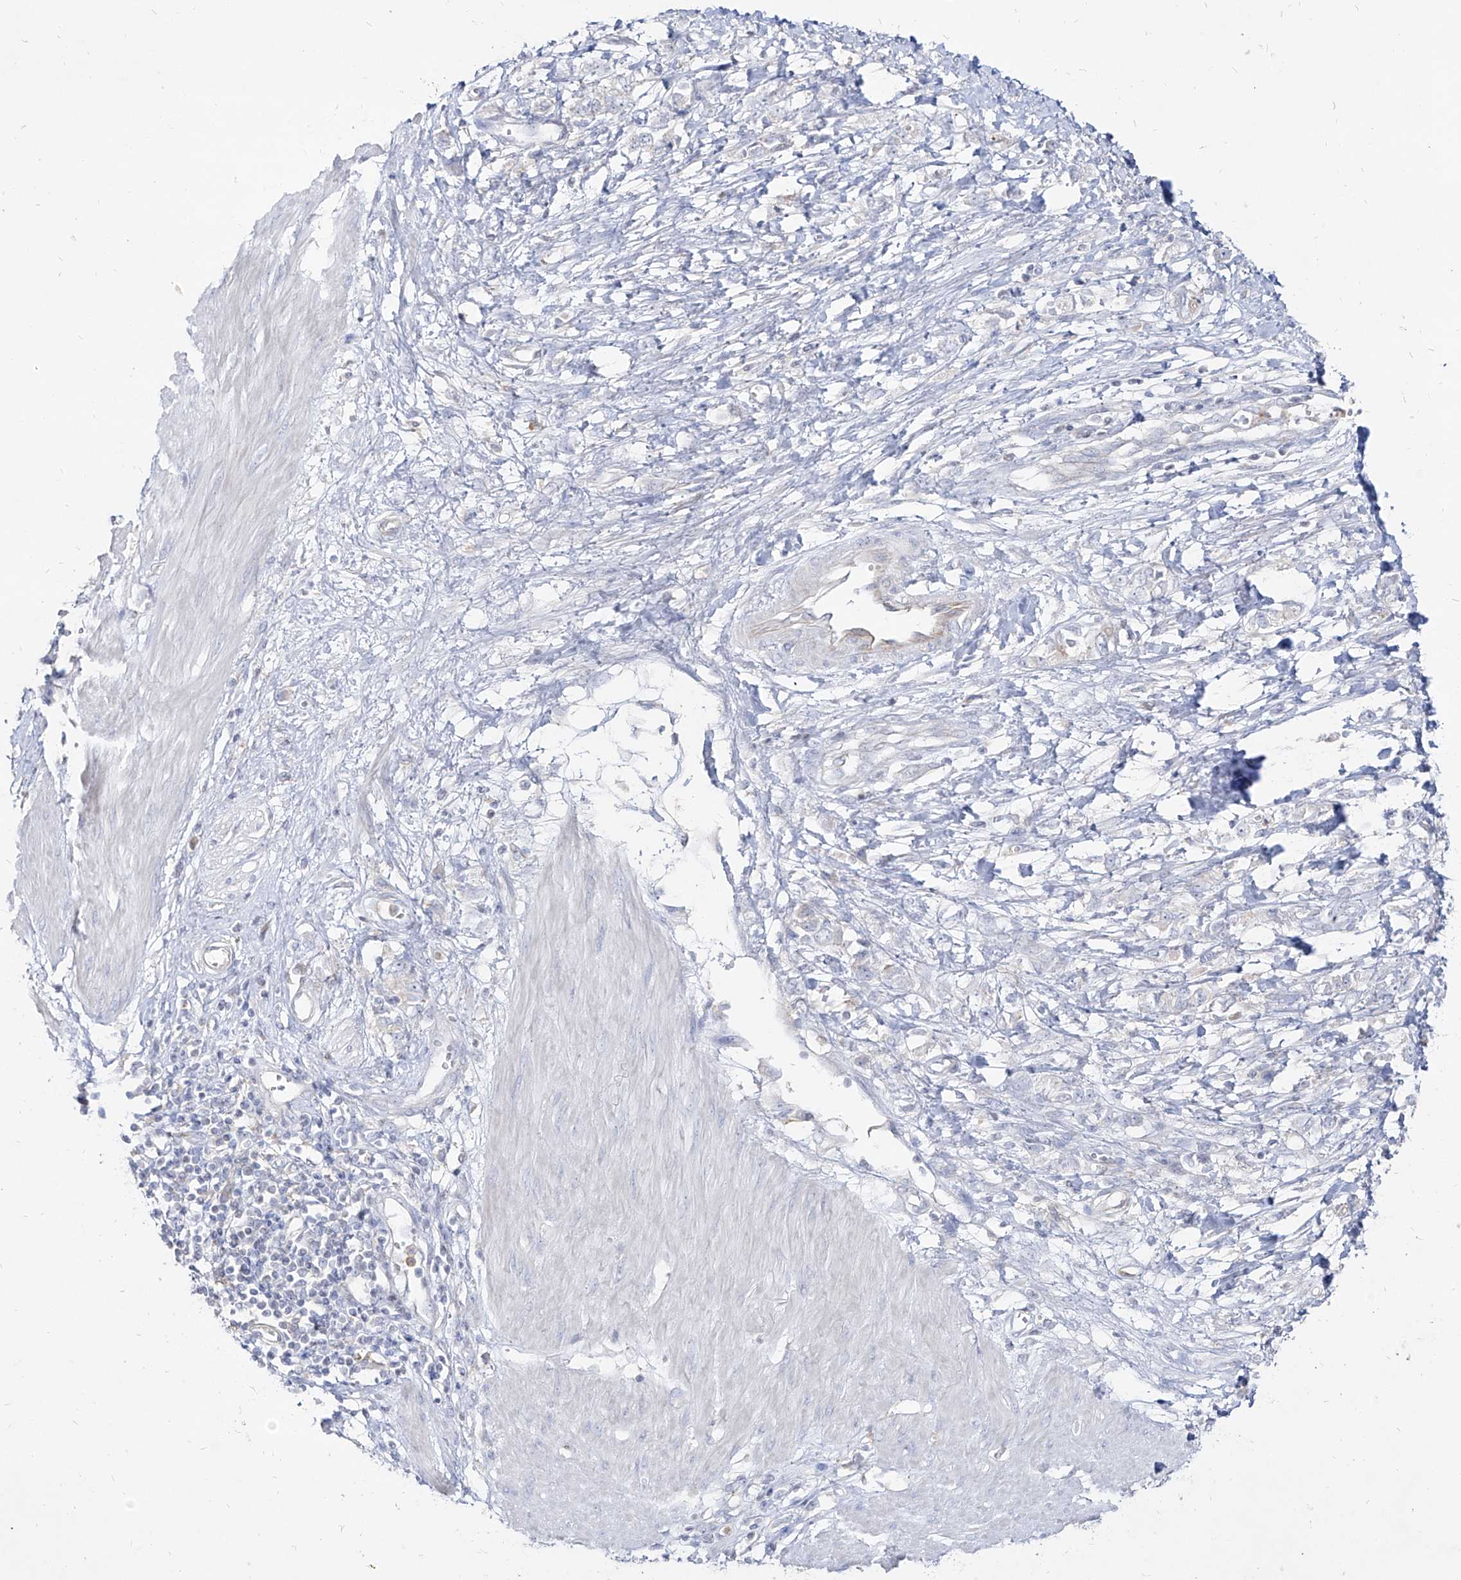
{"staining": {"intensity": "negative", "quantity": "none", "location": "none"}, "tissue": "stomach cancer", "cell_type": "Tumor cells", "image_type": "cancer", "snomed": [{"axis": "morphology", "description": "Adenocarcinoma, NOS"}, {"axis": "topography", "description": "Stomach"}], "caption": "Immunohistochemistry (IHC) of human stomach adenocarcinoma reveals no positivity in tumor cells. (Brightfield microscopy of DAB immunohistochemistry at high magnification).", "gene": "RBFOX3", "patient": {"sex": "female", "age": 76}}